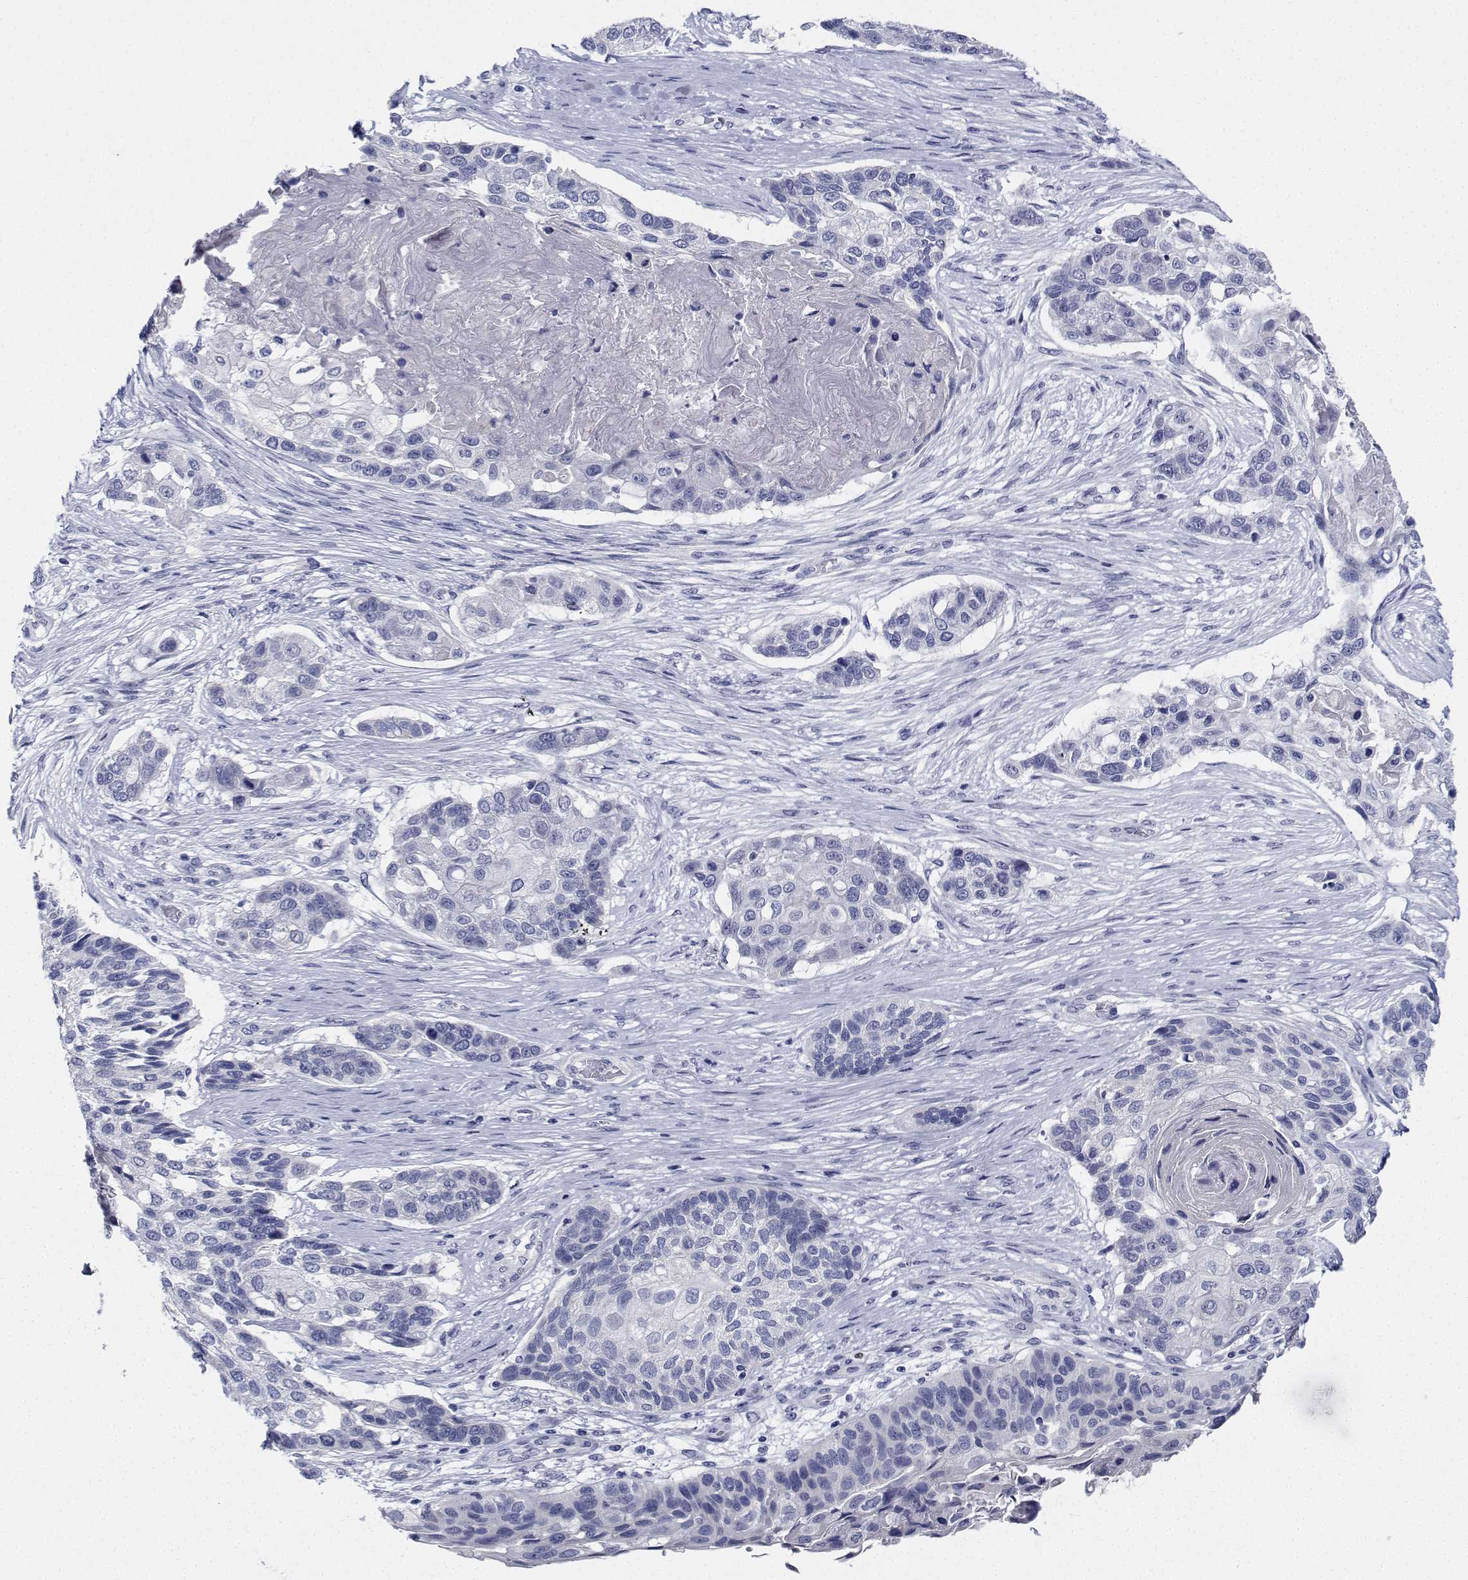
{"staining": {"intensity": "negative", "quantity": "none", "location": "none"}, "tissue": "lung cancer", "cell_type": "Tumor cells", "image_type": "cancer", "snomed": [{"axis": "morphology", "description": "Squamous cell carcinoma, NOS"}, {"axis": "topography", "description": "Lung"}], "caption": "An immunohistochemistry (IHC) image of squamous cell carcinoma (lung) is shown. There is no staining in tumor cells of squamous cell carcinoma (lung).", "gene": "PLXNA4", "patient": {"sex": "male", "age": 69}}